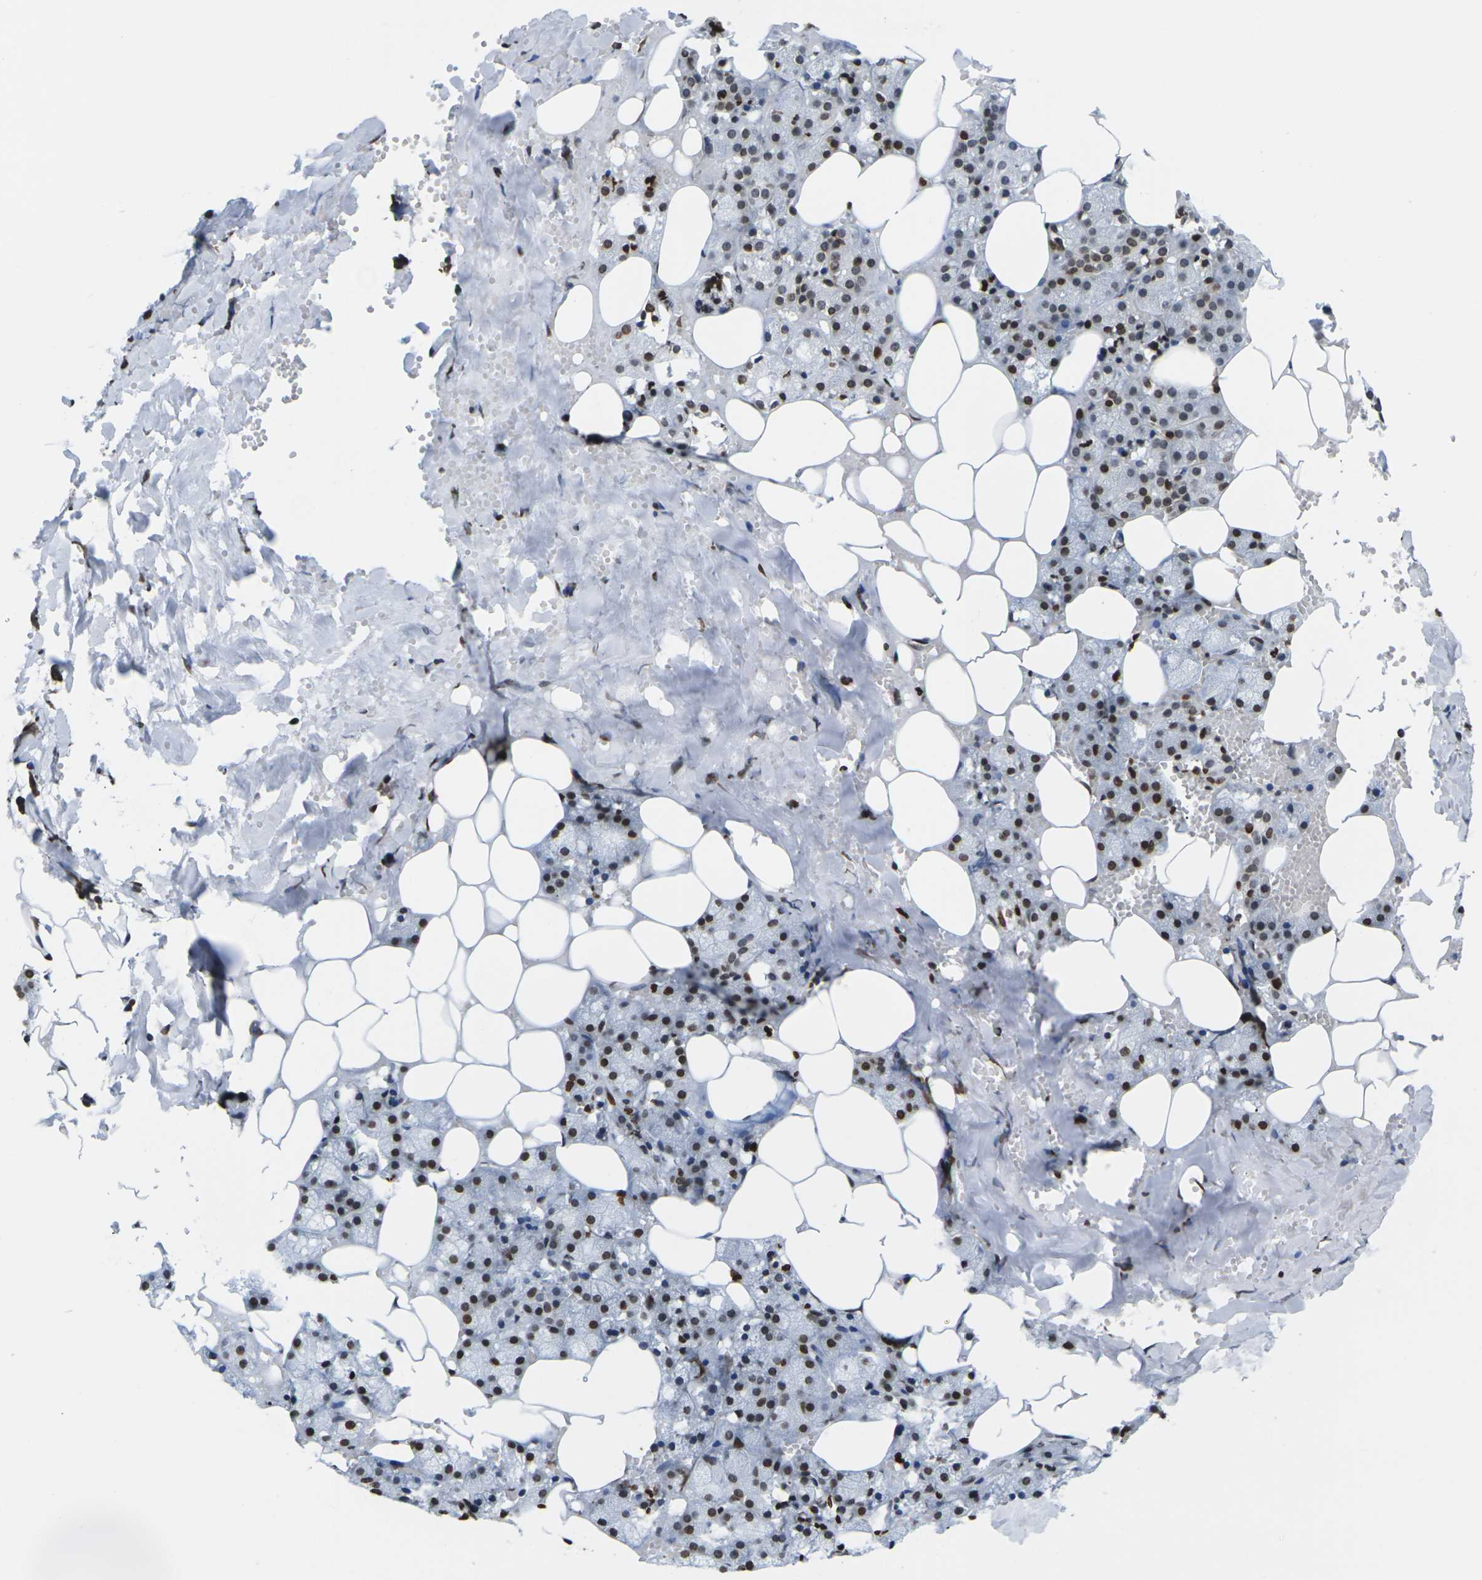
{"staining": {"intensity": "moderate", "quantity": "25%-75%", "location": "nuclear"}, "tissue": "salivary gland", "cell_type": "Glandular cells", "image_type": "normal", "snomed": [{"axis": "morphology", "description": "Normal tissue, NOS"}, {"axis": "topography", "description": "Salivary gland"}], "caption": "Approximately 25%-75% of glandular cells in unremarkable human salivary gland reveal moderate nuclear protein expression as visualized by brown immunohistochemical staining.", "gene": "H2AC21", "patient": {"sex": "male", "age": 62}}